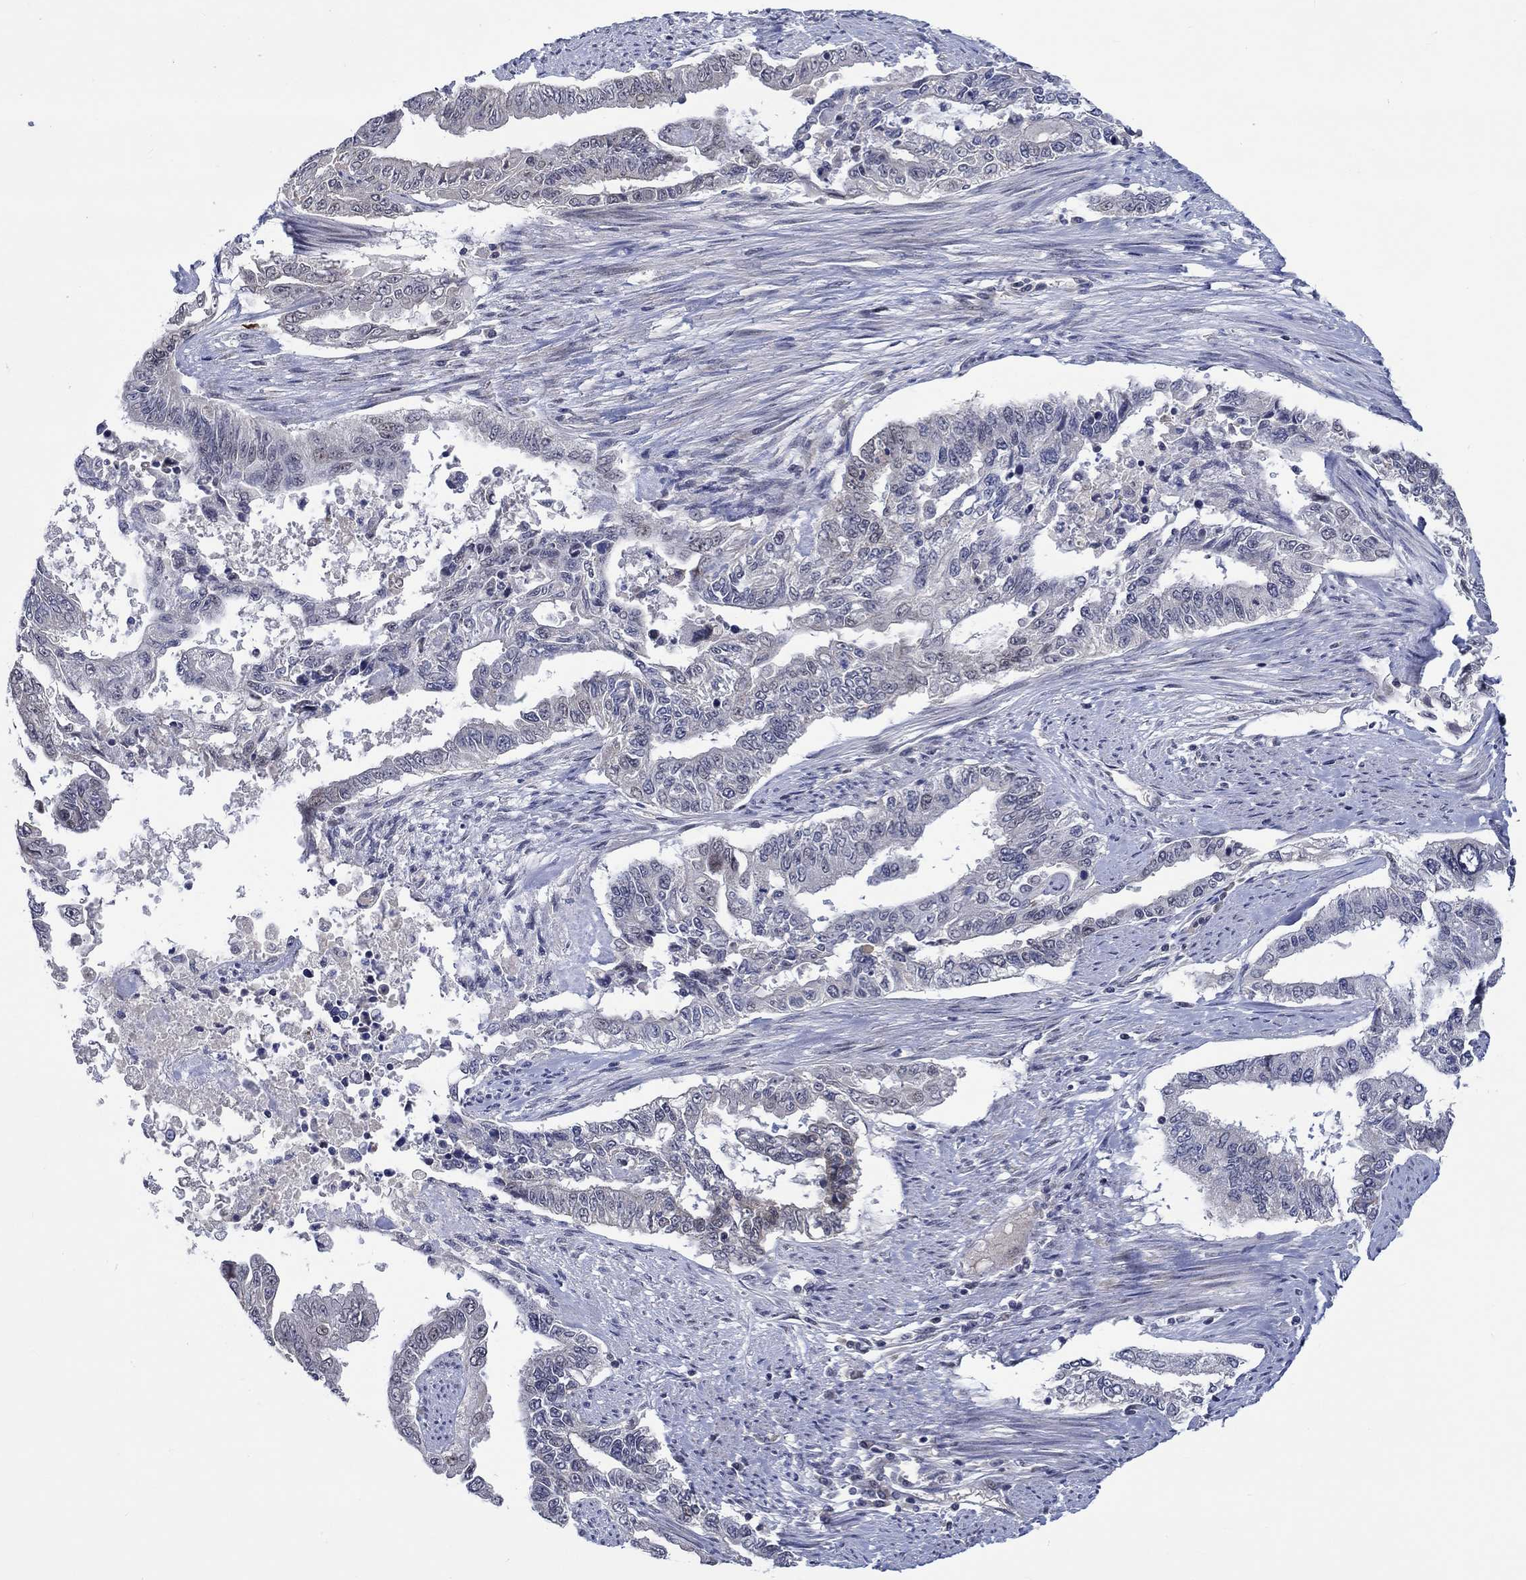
{"staining": {"intensity": "negative", "quantity": "none", "location": "none"}, "tissue": "endometrial cancer", "cell_type": "Tumor cells", "image_type": "cancer", "snomed": [{"axis": "morphology", "description": "Adenocarcinoma, NOS"}, {"axis": "topography", "description": "Uterus"}], "caption": "Micrograph shows no protein staining in tumor cells of adenocarcinoma (endometrial) tissue.", "gene": "WASF1", "patient": {"sex": "female", "age": 59}}